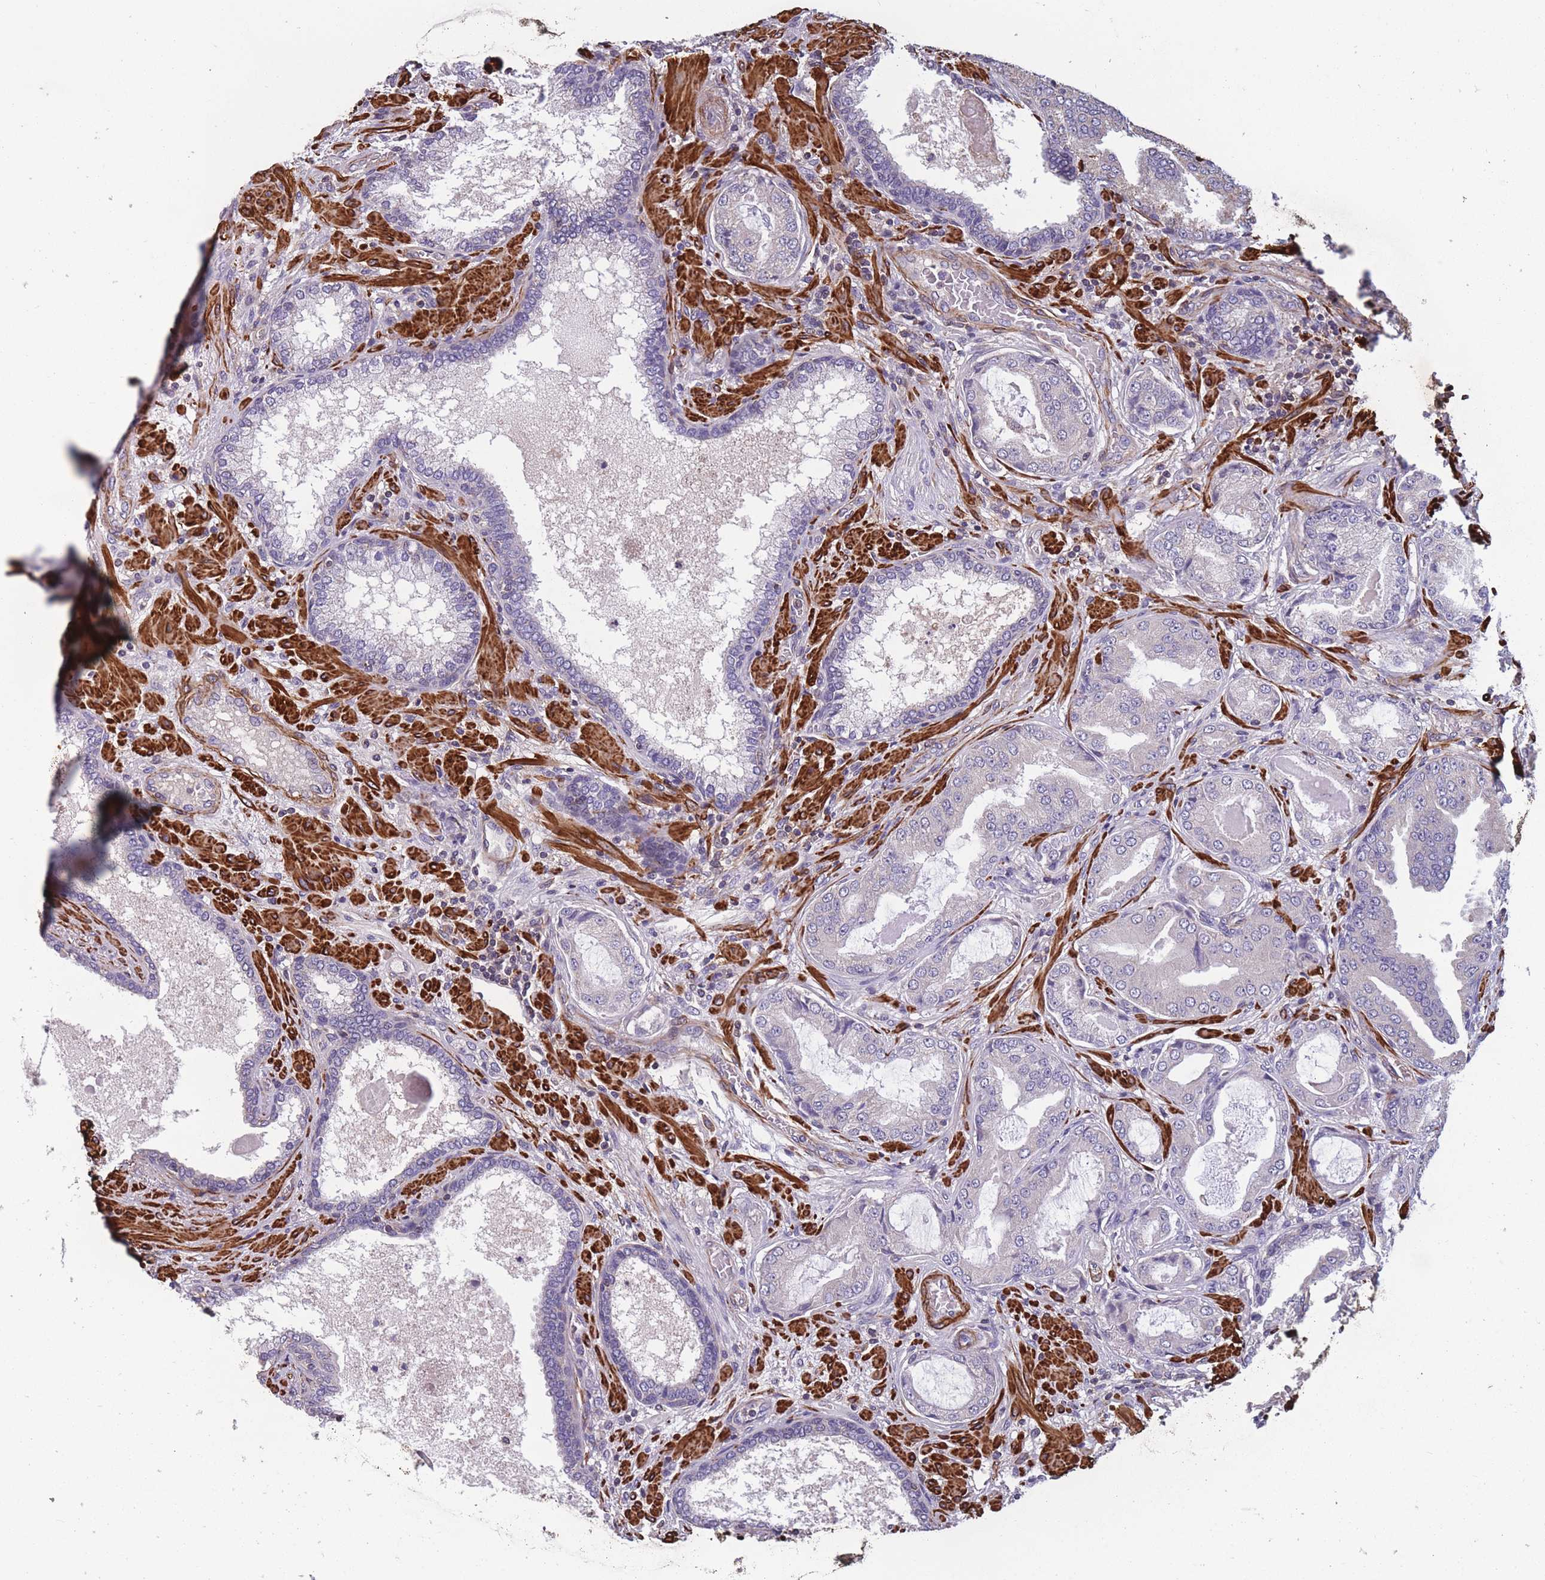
{"staining": {"intensity": "negative", "quantity": "none", "location": "none"}, "tissue": "prostate cancer", "cell_type": "Tumor cells", "image_type": "cancer", "snomed": [{"axis": "morphology", "description": "Adenocarcinoma, High grade"}, {"axis": "topography", "description": "Prostate"}], "caption": "Prostate high-grade adenocarcinoma was stained to show a protein in brown. There is no significant staining in tumor cells.", "gene": "TOMM40L", "patient": {"sex": "male", "age": 68}}